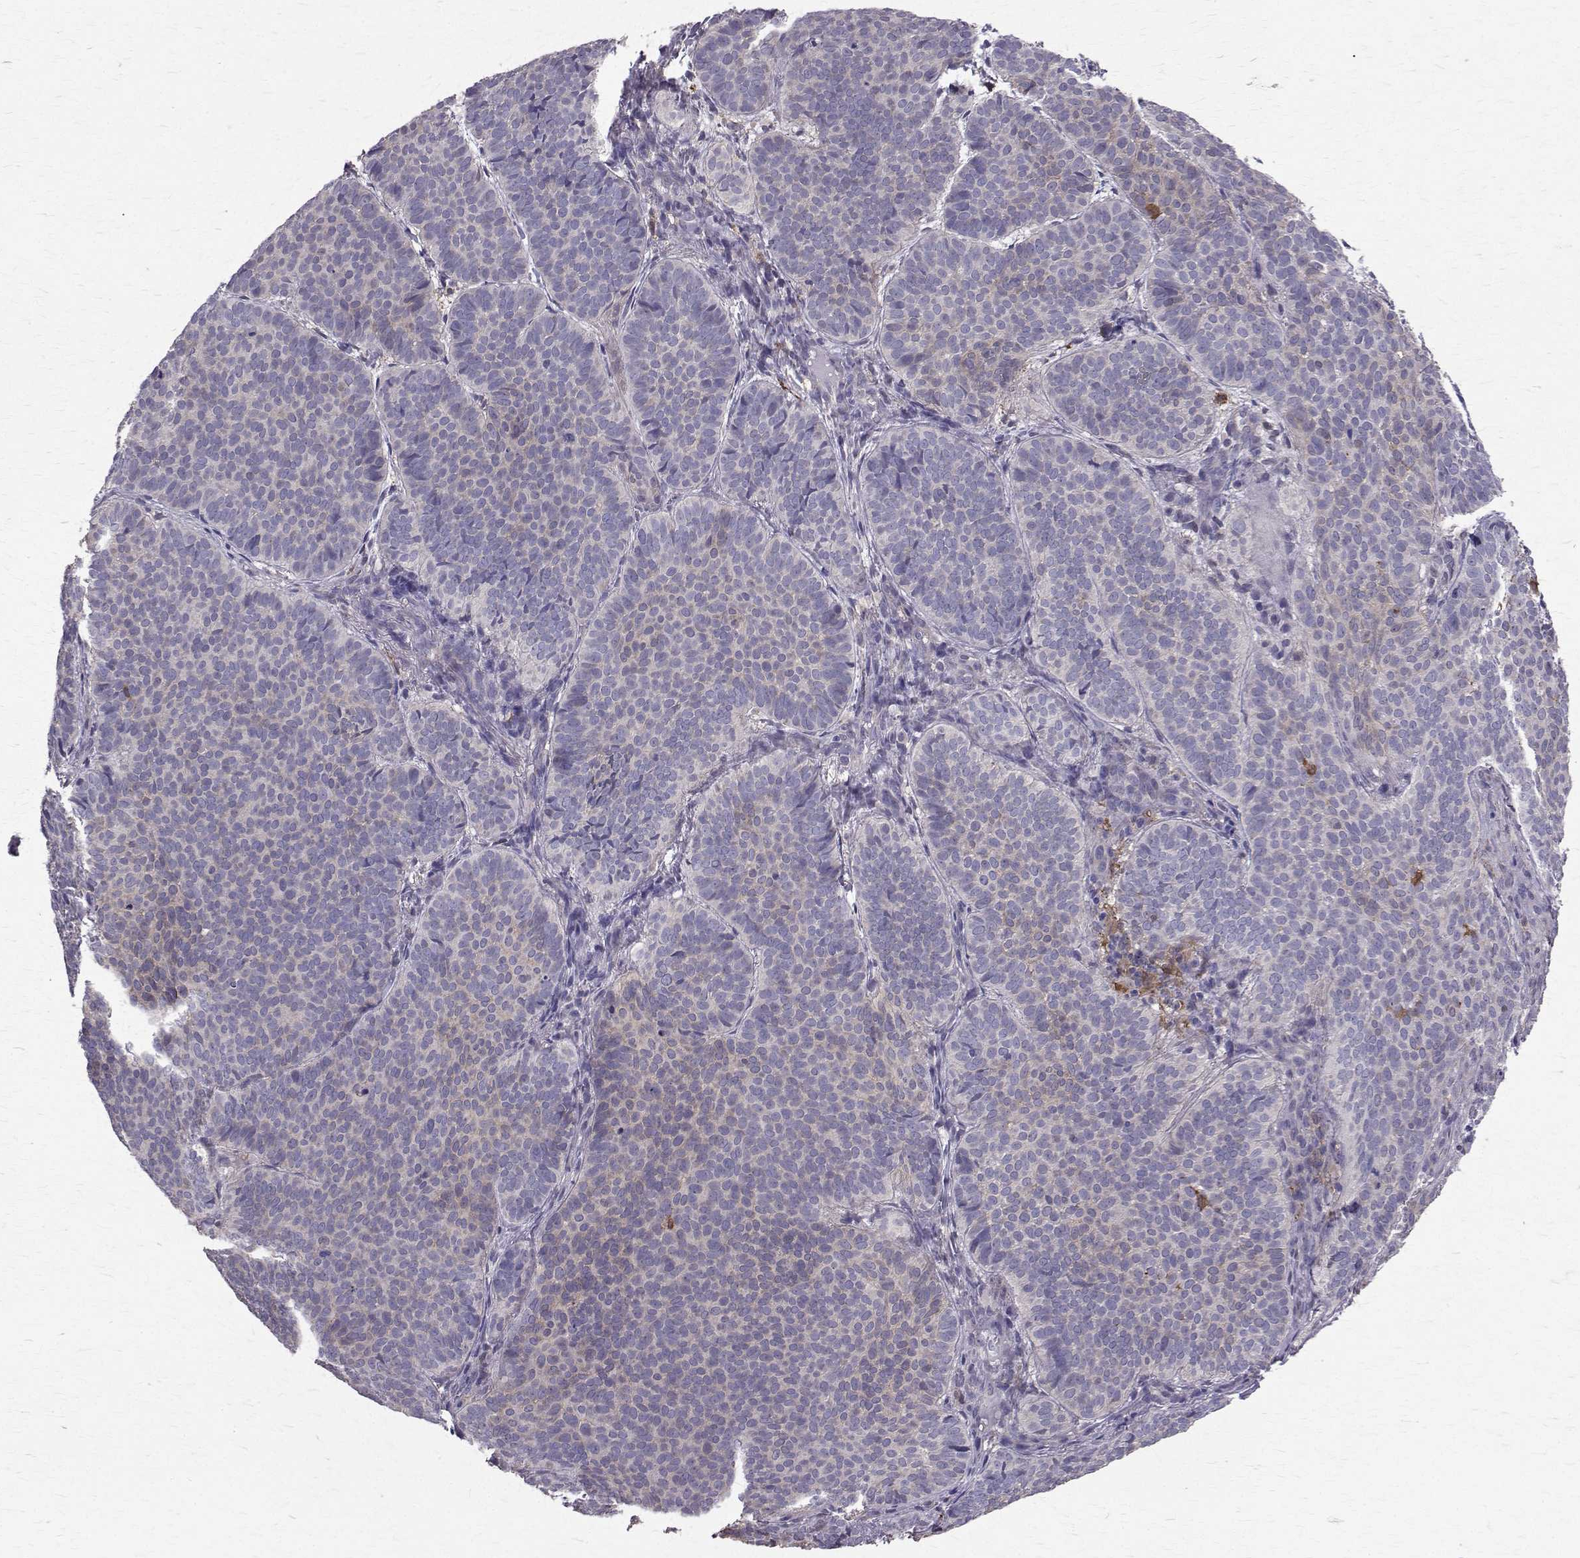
{"staining": {"intensity": "negative", "quantity": "none", "location": "none"}, "tissue": "skin cancer", "cell_type": "Tumor cells", "image_type": "cancer", "snomed": [{"axis": "morphology", "description": "Basal cell carcinoma"}, {"axis": "topography", "description": "Skin"}], "caption": "Tumor cells are negative for protein expression in human skin basal cell carcinoma.", "gene": "CCDC89", "patient": {"sex": "male", "age": 57}}